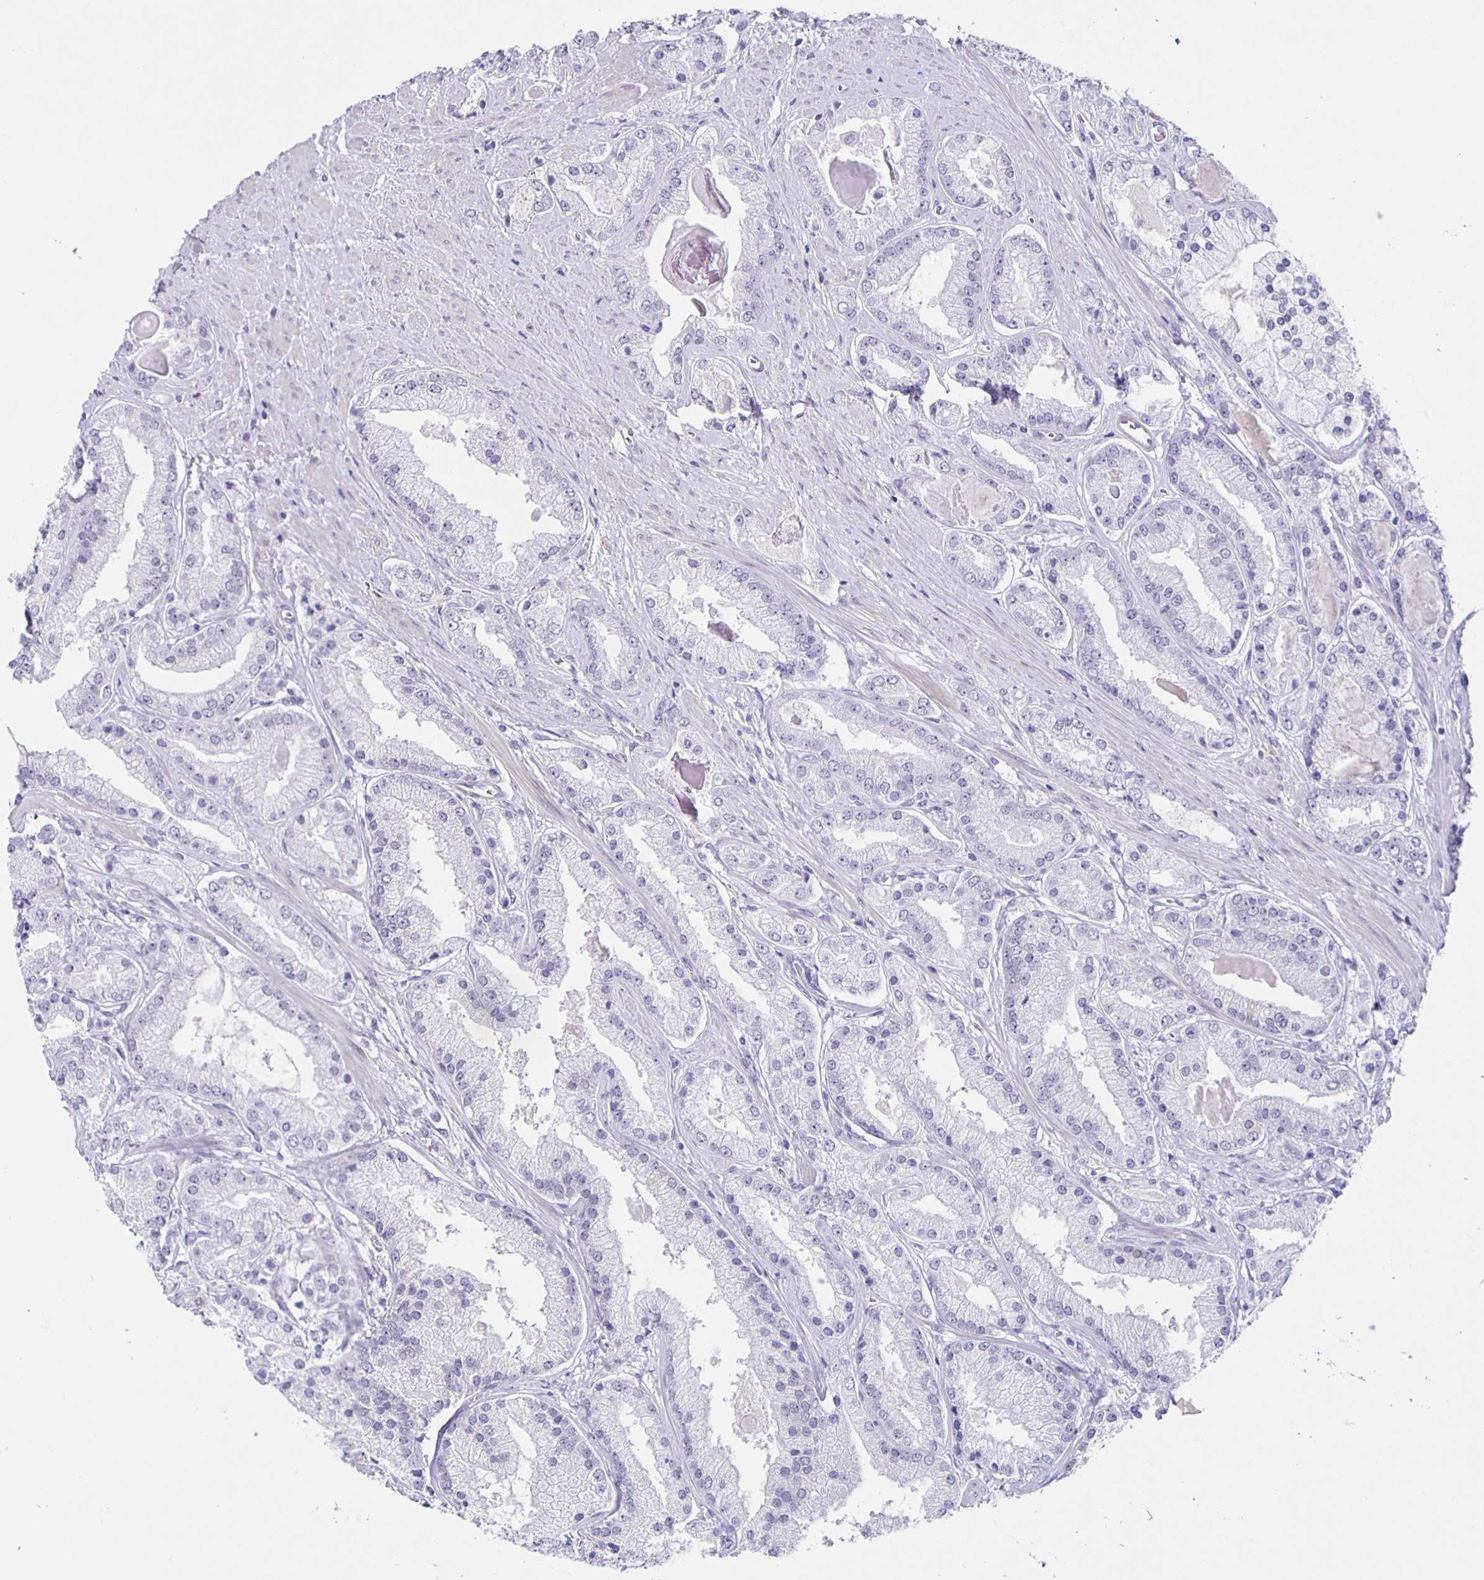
{"staining": {"intensity": "negative", "quantity": "none", "location": "none"}, "tissue": "prostate cancer", "cell_type": "Tumor cells", "image_type": "cancer", "snomed": [{"axis": "morphology", "description": "Adenocarcinoma, High grade"}, {"axis": "topography", "description": "Prostate"}], "caption": "Photomicrograph shows no significant protein expression in tumor cells of prostate cancer (high-grade adenocarcinoma). (Stains: DAB immunohistochemistry with hematoxylin counter stain, Microscopy: brightfield microscopy at high magnification).", "gene": "TPPP", "patient": {"sex": "male", "age": 67}}